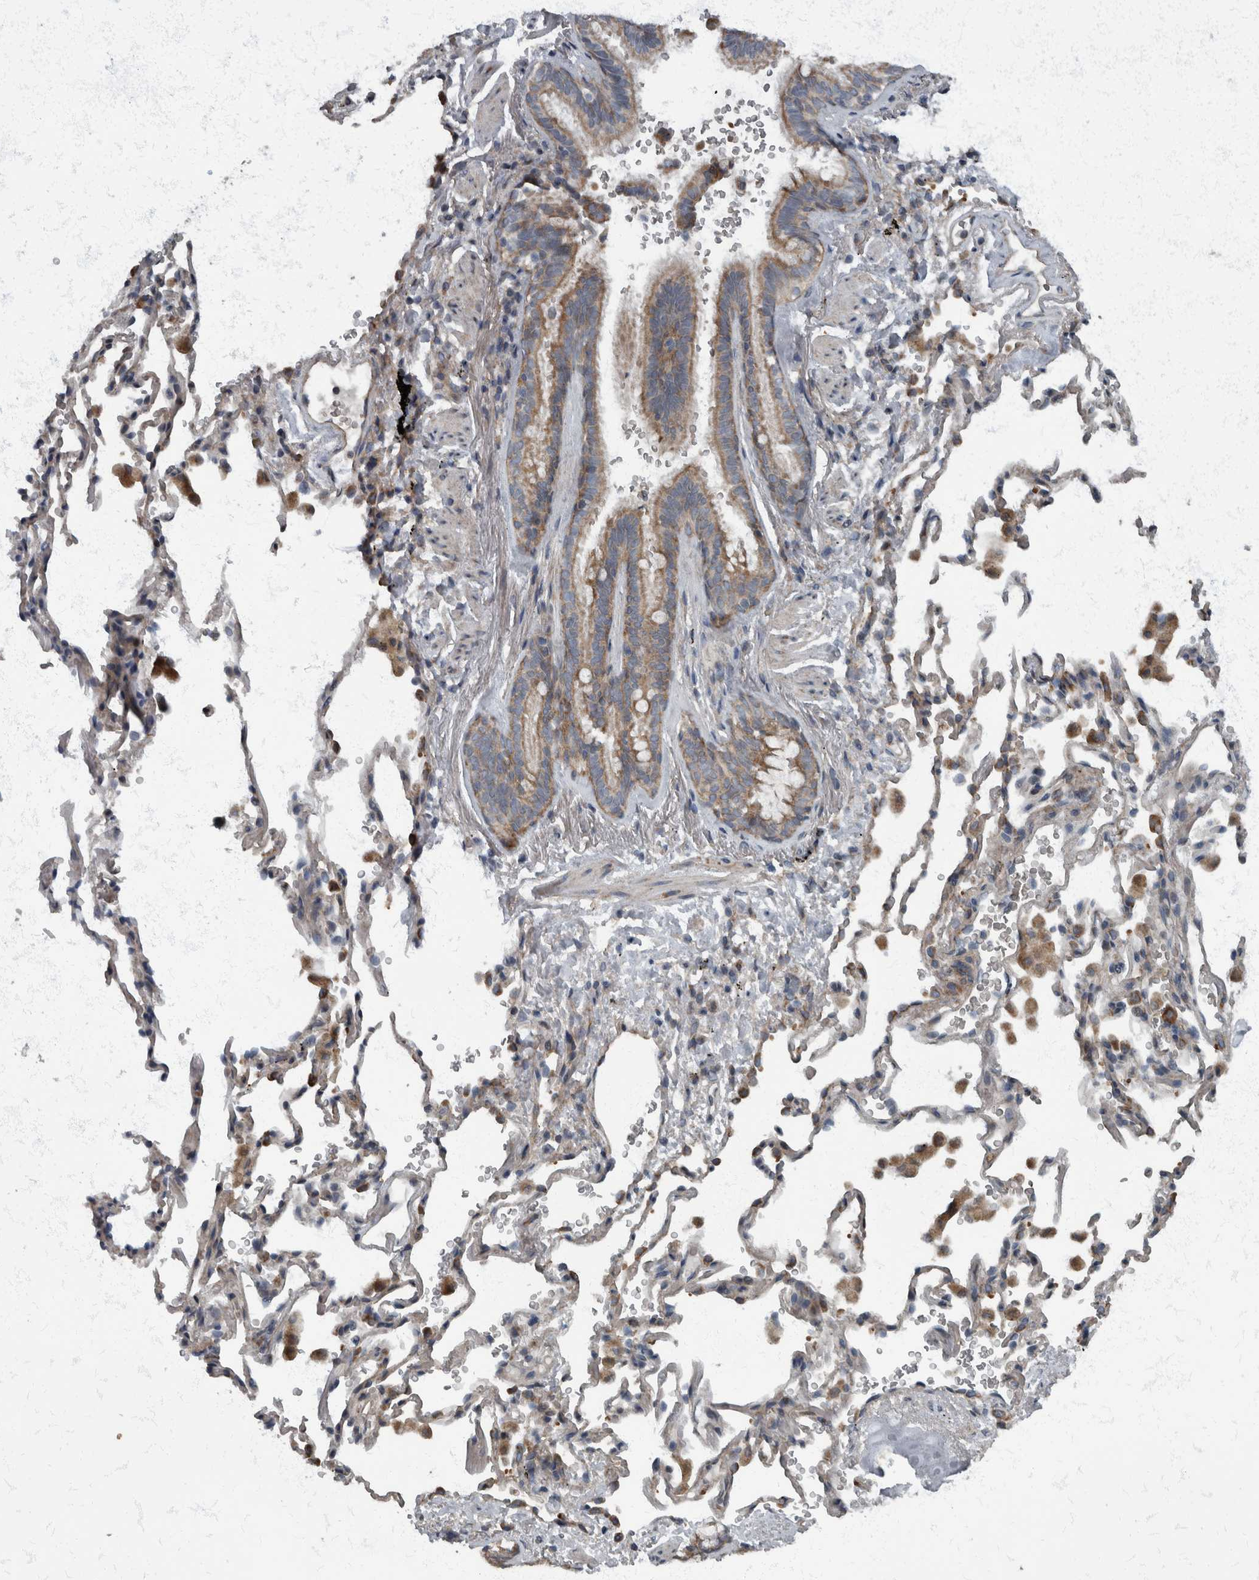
{"staining": {"intensity": "moderate", "quantity": "25%-75%", "location": "cytoplasmic/membranous"}, "tissue": "bronchus", "cell_type": "Respiratory epithelial cells", "image_type": "normal", "snomed": [{"axis": "morphology", "description": "Normal tissue, NOS"}, {"axis": "morphology", "description": "Inflammation, NOS"}, {"axis": "topography", "description": "Bronchus"}], "caption": "Respiratory epithelial cells exhibit moderate cytoplasmic/membranous positivity in about 25%-75% of cells in unremarkable bronchus.", "gene": "RABGGTB", "patient": {"sex": "male", "age": 69}}